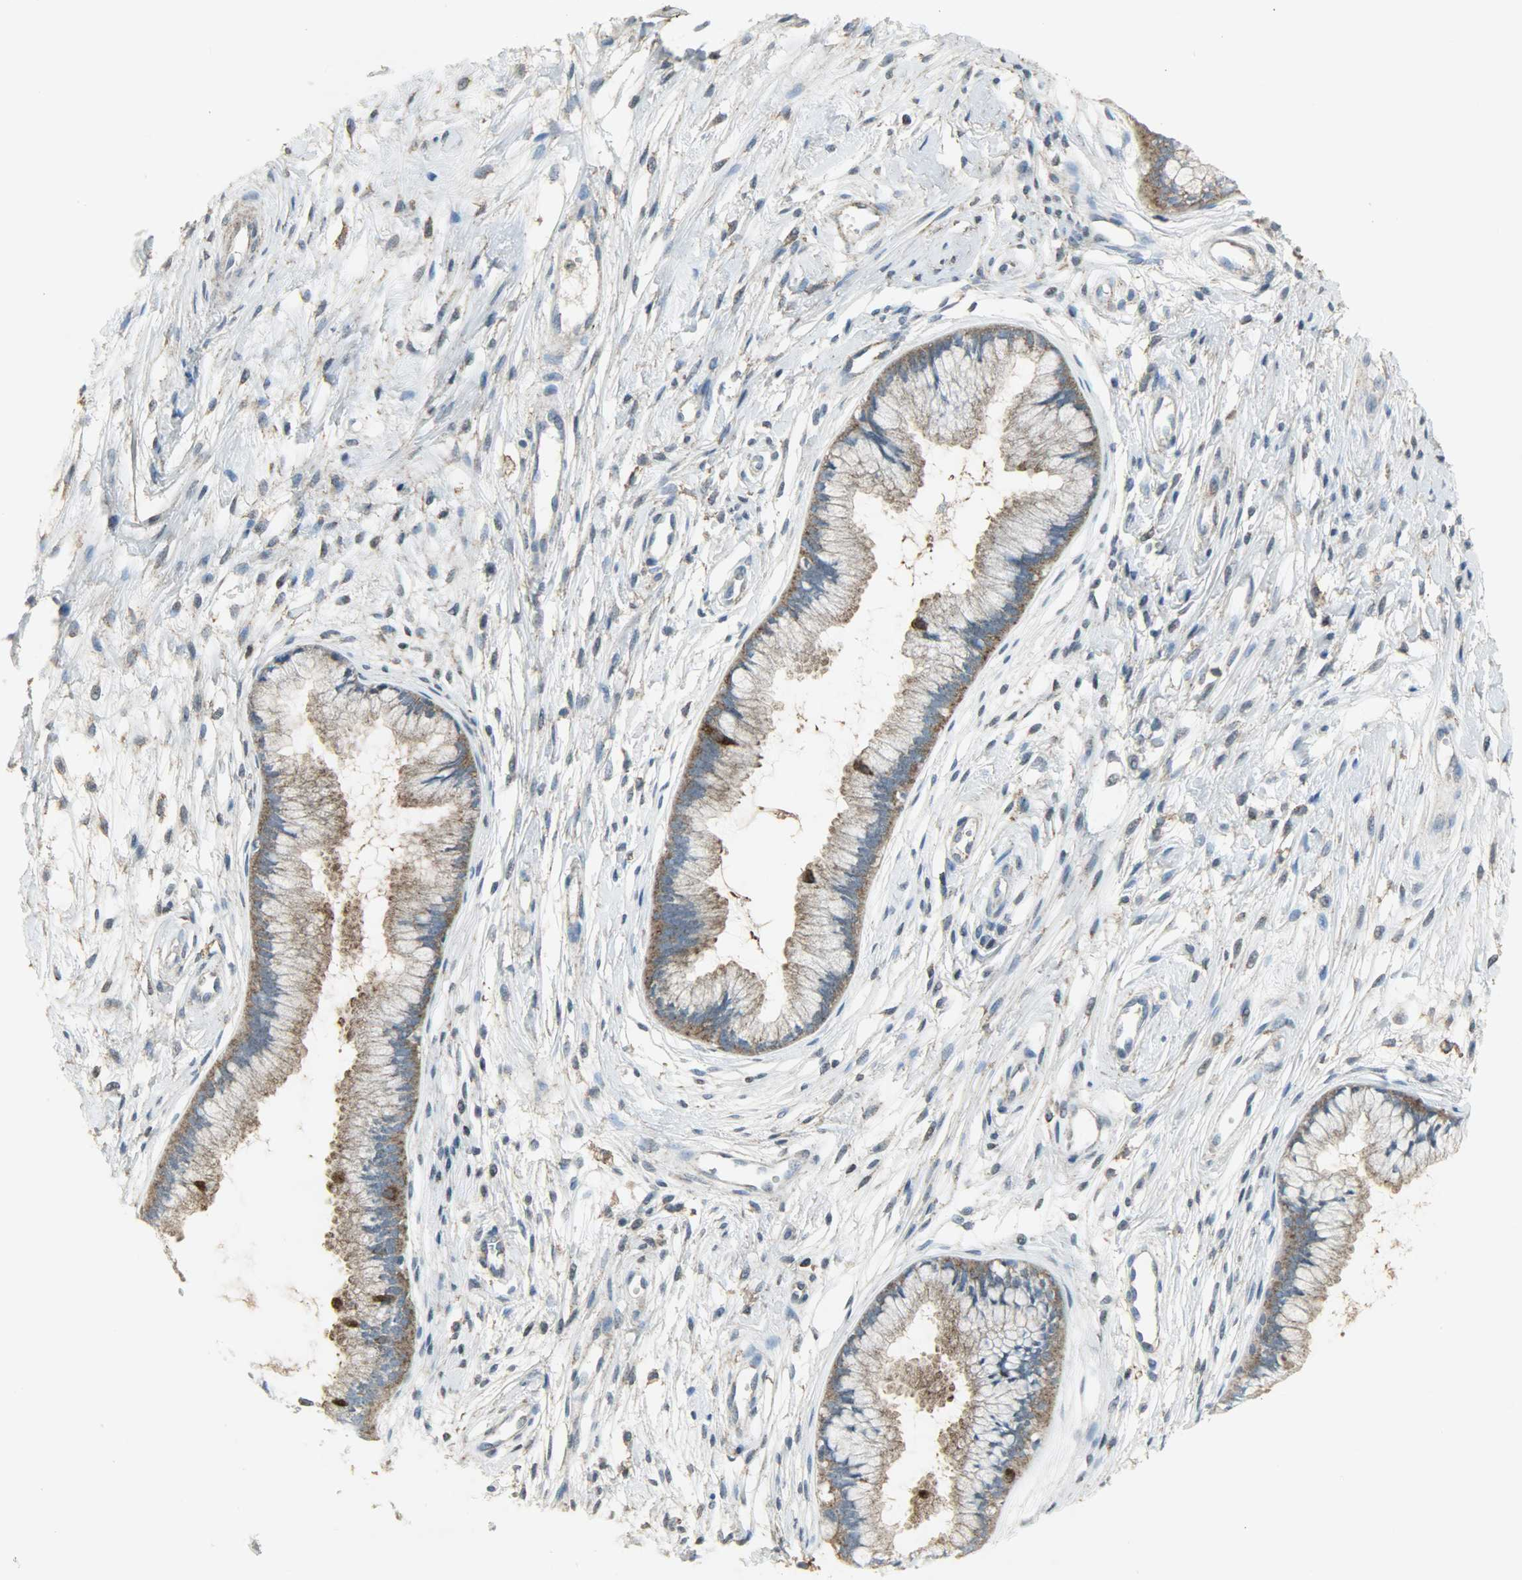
{"staining": {"intensity": "weak", "quantity": ">75%", "location": "cytoplasmic/membranous"}, "tissue": "cervix", "cell_type": "Glandular cells", "image_type": "normal", "snomed": [{"axis": "morphology", "description": "Normal tissue, NOS"}, {"axis": "topography", "description": "Cervix"}], "caption": "The image demonstrates staining of normal cervix, revealing weak cytoplasmic/membranous protein positivity (brown color) within glandular cells. (DAB (3,3'-diaminobenzidine) = brown stain, brightfield microscopy at high magnification).", "gene": "DNAJA4", "patient": {"sex": "female", "age": 39}}